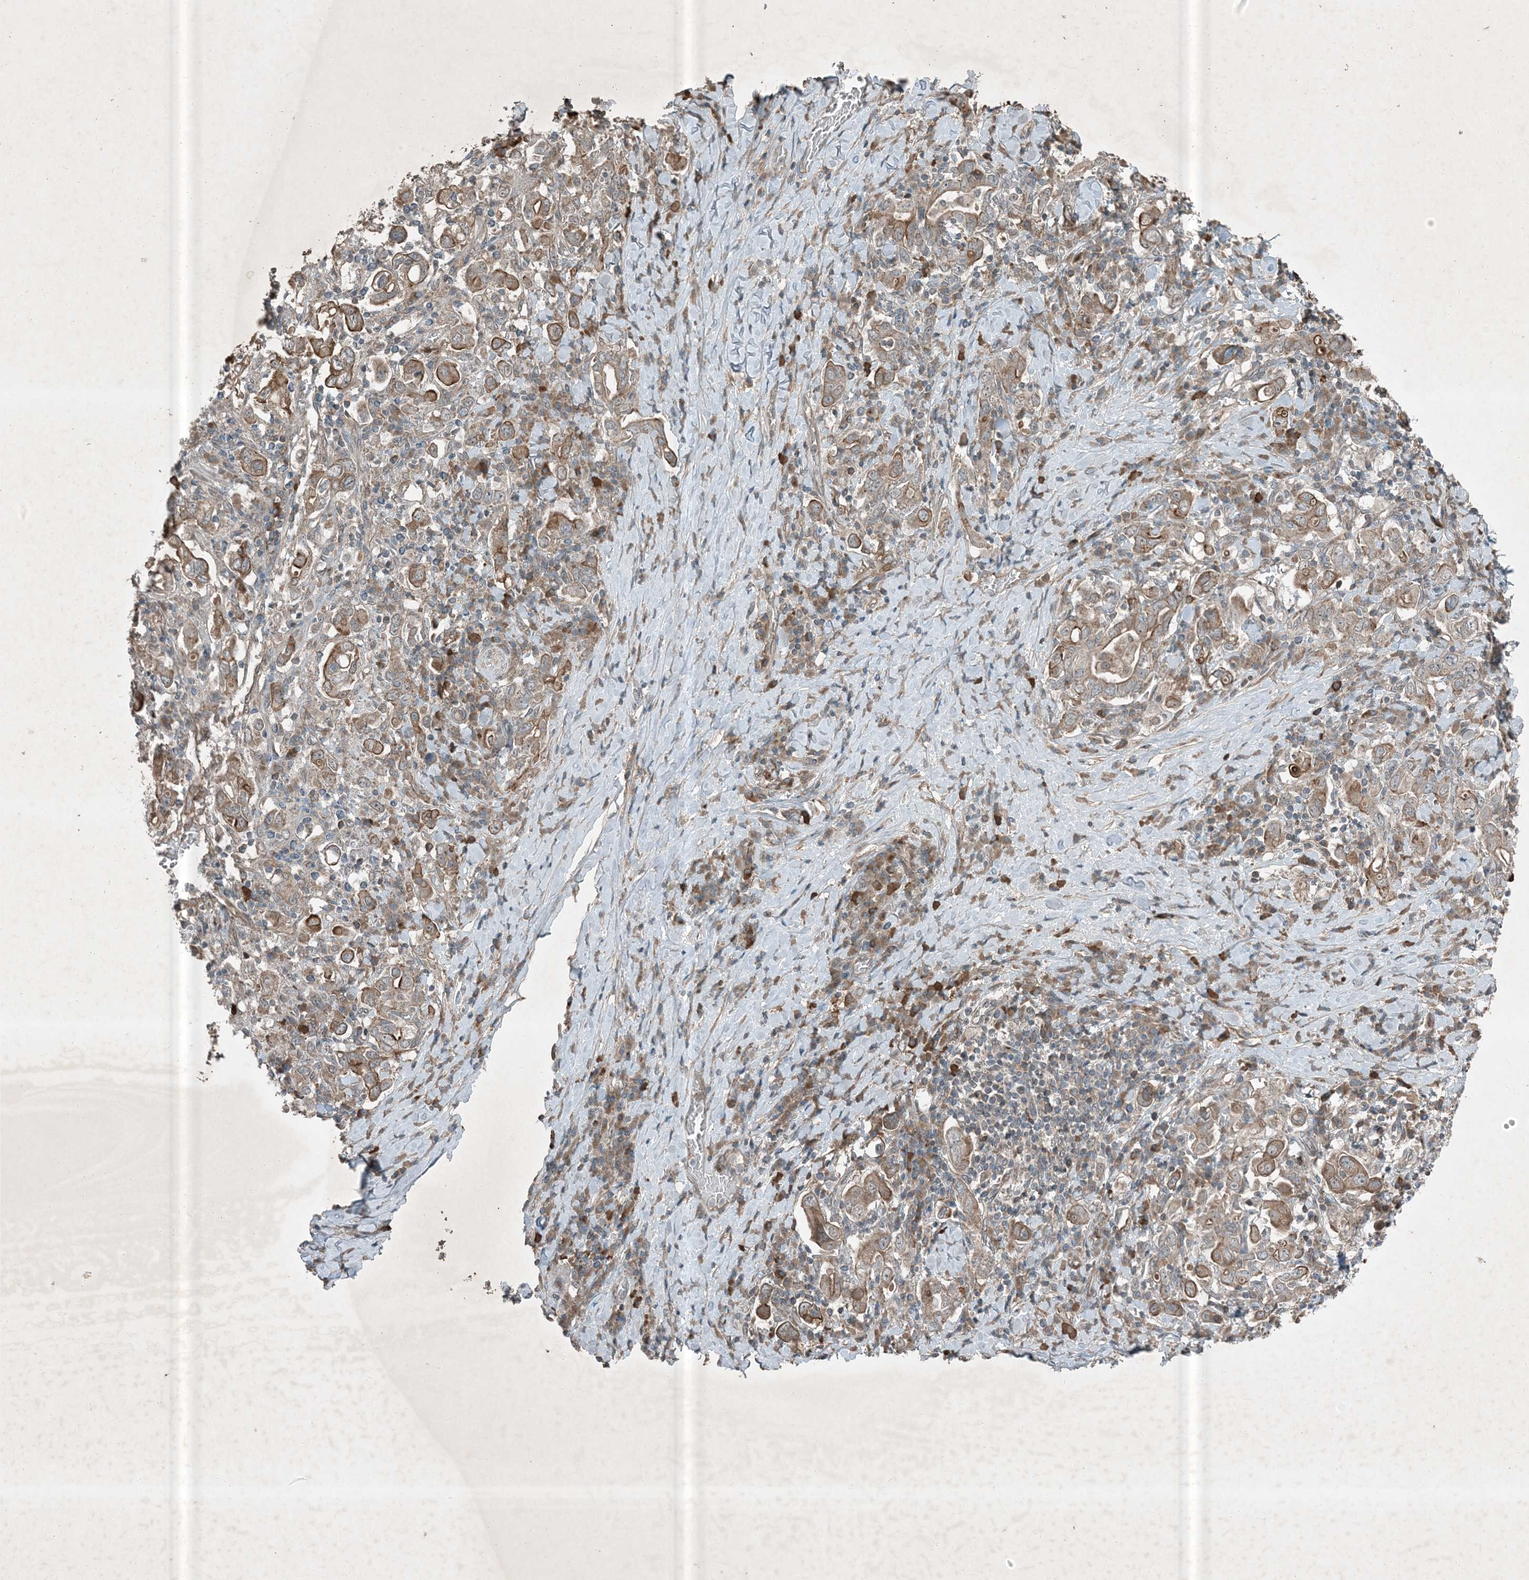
{"staining": {"intensity": "moderate", "quantity": "25%-75%", "location": "cytoplasmic/membranous"}, "tissue": "stomach cancer", "cell_type": "Tumor cells", "image_type": "cancer", "snomed": [{"axis": "morphology", "description": "Adenocarcinoma, NOS"}, {"axis": "topography", "description": "Stomach, upper"}], "caption": "Adenocarcinoma (stomach) tissue demonstrates moderate cytoplasmic/membranous expression in approximately 25%-75% of tumor cells The protein is shown in brown color, while the nuclei are stained blue.", "gene": "MDN1", "patient": {"sex": "male", "age": 62}}